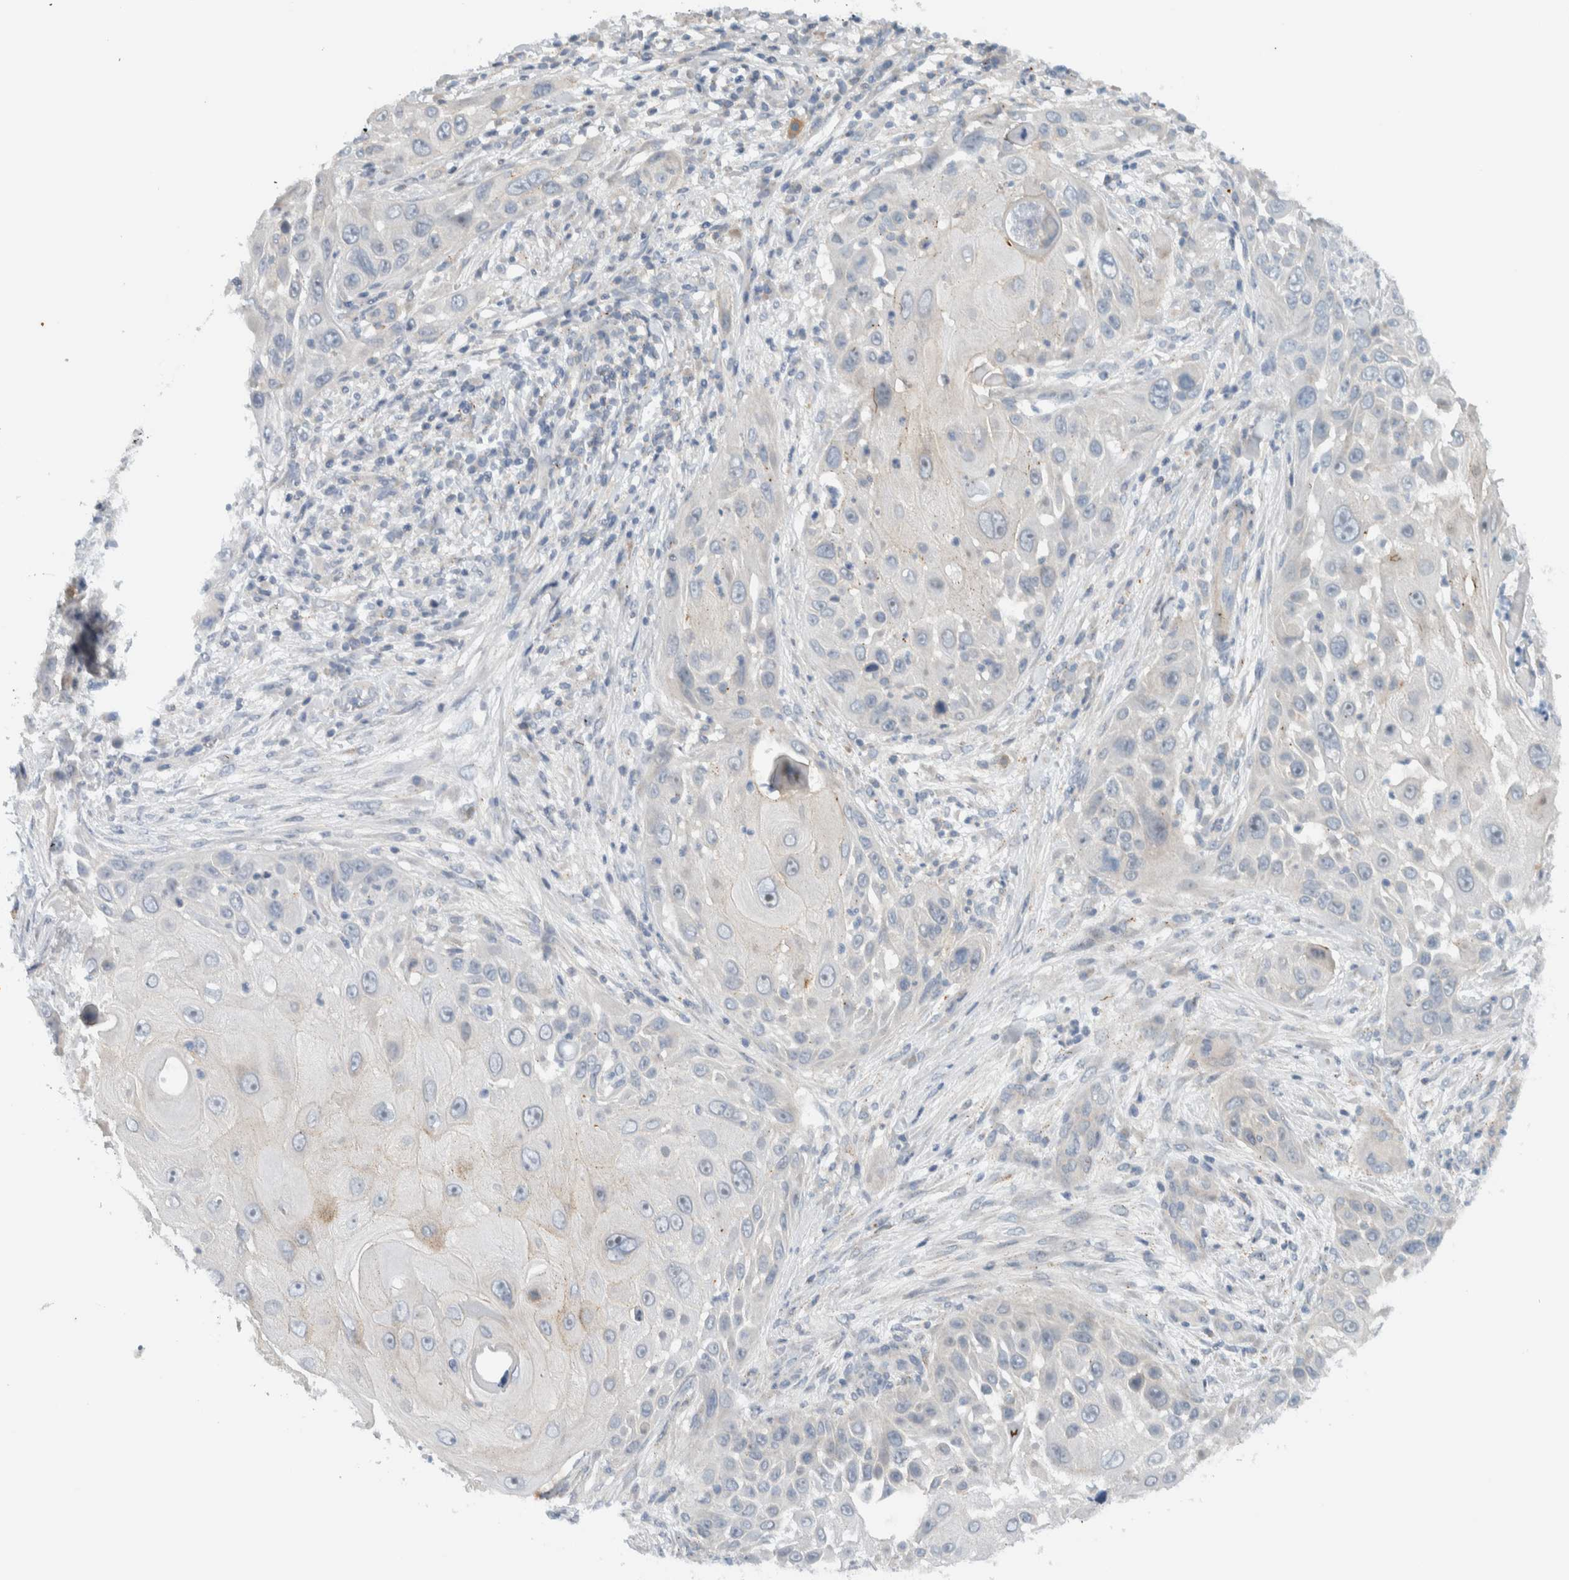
{"staining": {"intensity": "negative", "quantity": "none", "location": "none"}, "tissue": "skin cancer", "cell_type": "Tumor cells", "image_type": "cancer", "snomed": [{"axis": "morphology", "description": "Squamous cell carcinoma, NOS"}, {"axis": "topography", "description": "Skin"}], "caption": "Tumor cells show no significant protein staining in skin cancer (squamous cell carcinoma).", "gene": "MPRIP", "patient": {"sex": "female", "age": 44}}